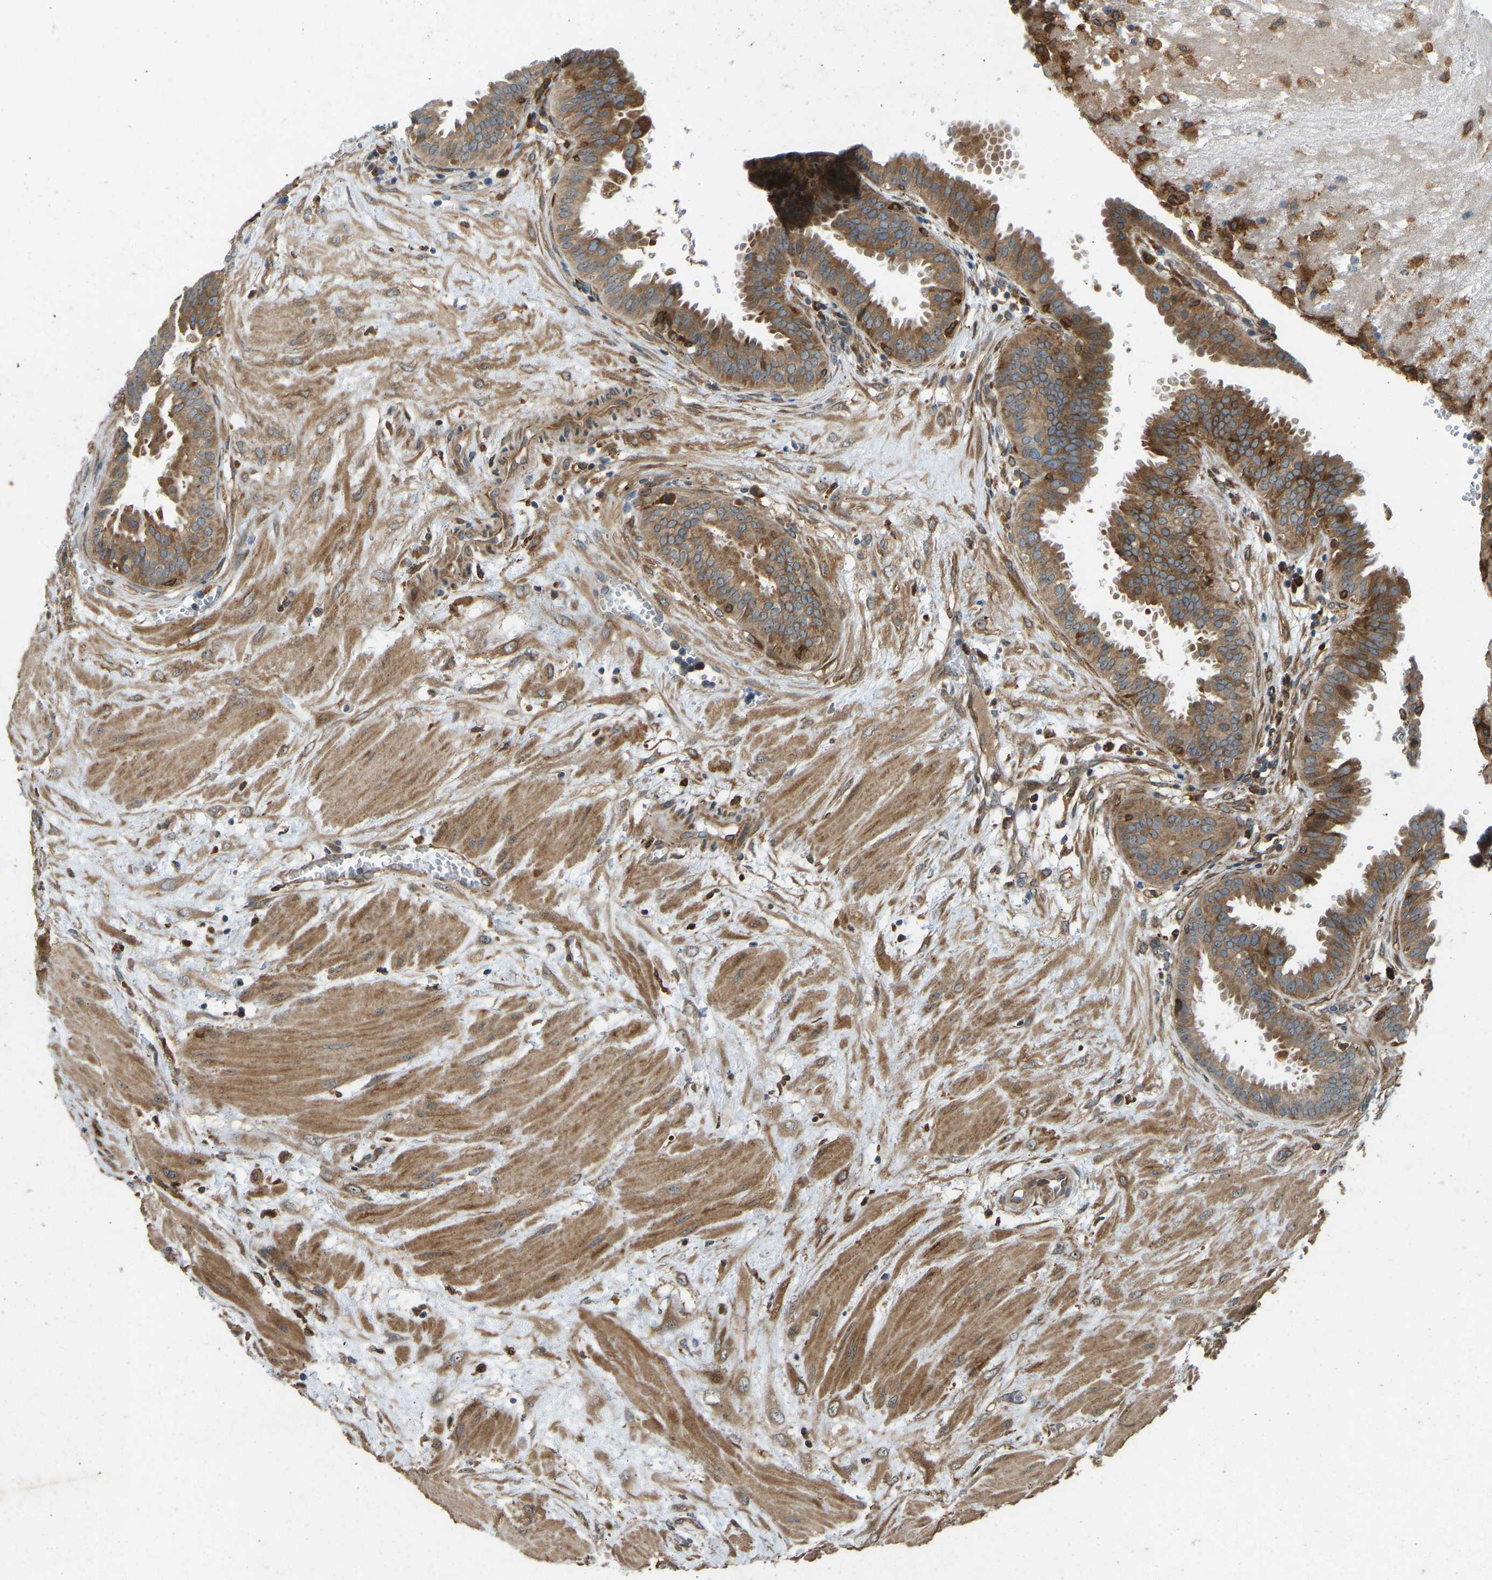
{"staining": {"intensity": "moderate", "quantity": ">75%", "location": "cytoplasmic/membranous"}, "tissue": "fallopian tube", "cell_type": "Glandular cells", "image_type": "normal", "snomed": [{"axis": "morphology", "description": "Normal tissue, NOS"}, {"axis": "topography", "description": "Fallopian tube"}, {"axis": "topography", "description": "Placenta"}], "caption": "A medium amount of moderate cytoplasmic/membranous staining is seen in about >75% of glandular cells in normal fallopian tube.", "gene": "OS9", "patient": {"sex": "female", "age": 32}}